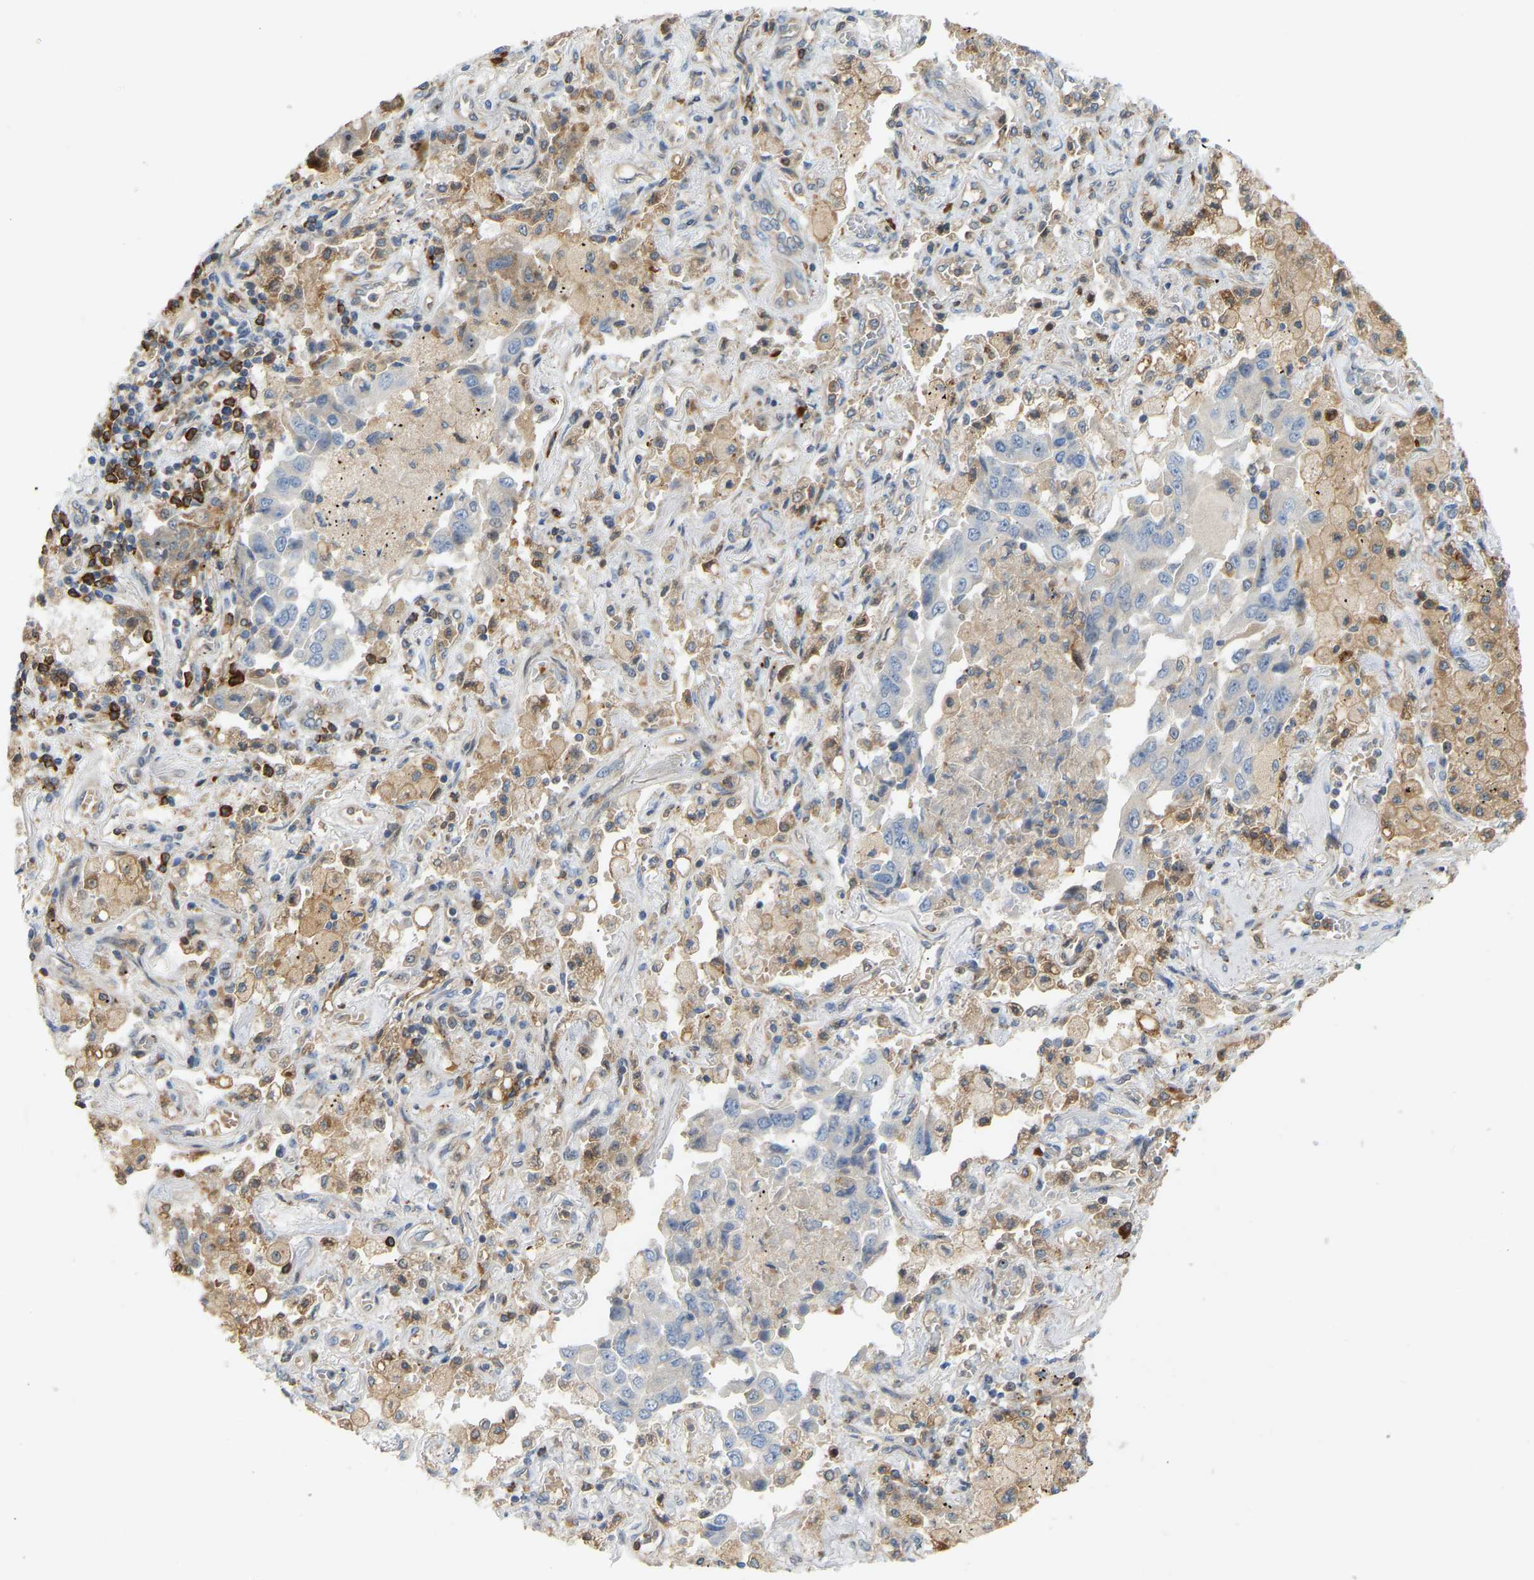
{"staining": {"intensity": "negative", "quantity": "none", "location": "none"}, "tissue": "lung cancer", "cell_type": "Tumor cells", "image_type": "cancer", "snomed": [{"axis": "morphology", "description": "Adenocarcinoma, NOS"}, {"axis": "topography", "description": "Lung"}], "caption": "Lung cancer (adenocarcinoma) was stained to show a protein in brown. There is no significant staining in tumor cells.", "gene": "PLCG2", "patient": {"sex": "female", "age": 65}}